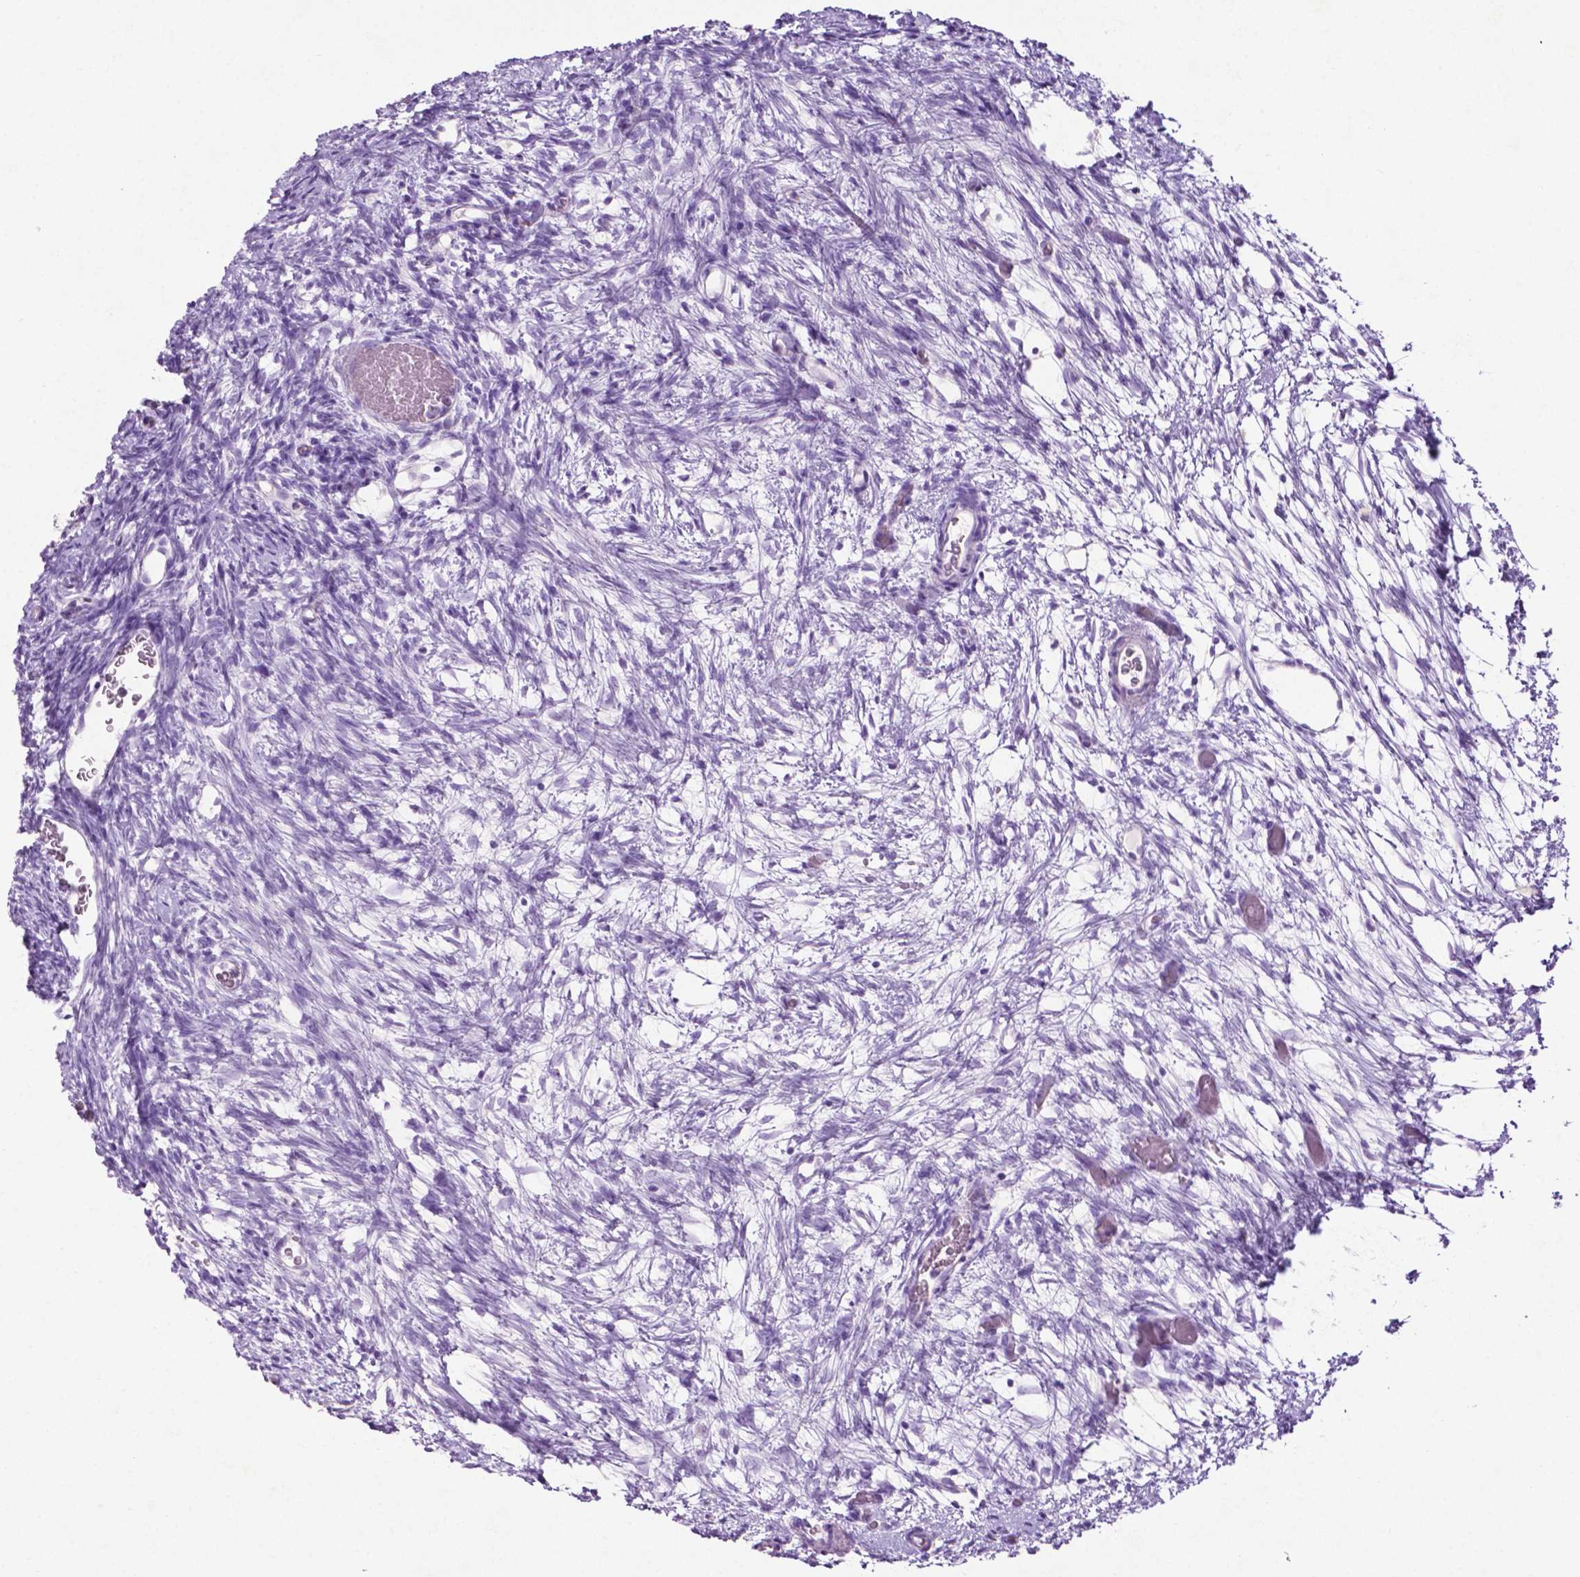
{"staining": {"intensity": "negative", "quantity": "none", "location": "none"}, "tissue": "ovary", "cell_type": "Ovarian stroma cells", "image_type": "normal", "snomed": [{"axis": "morphology", "description": "Normal tissue, NOS"}, {"axis": "topography", "description": "Ovary"}], "caption": "This is a histopathology image of immunohistochemistry (IHC) staining of unremarkable ovary, which shows no positivity in ovarian stroma cells. The staining was performed using DAB to visualize the protein expression in brown, while the nuclei were stained in blue with hematoxylin (Magnification: 20x).", "gene": "PHGR1", "patient": {"sex": "female", "age": 39}}